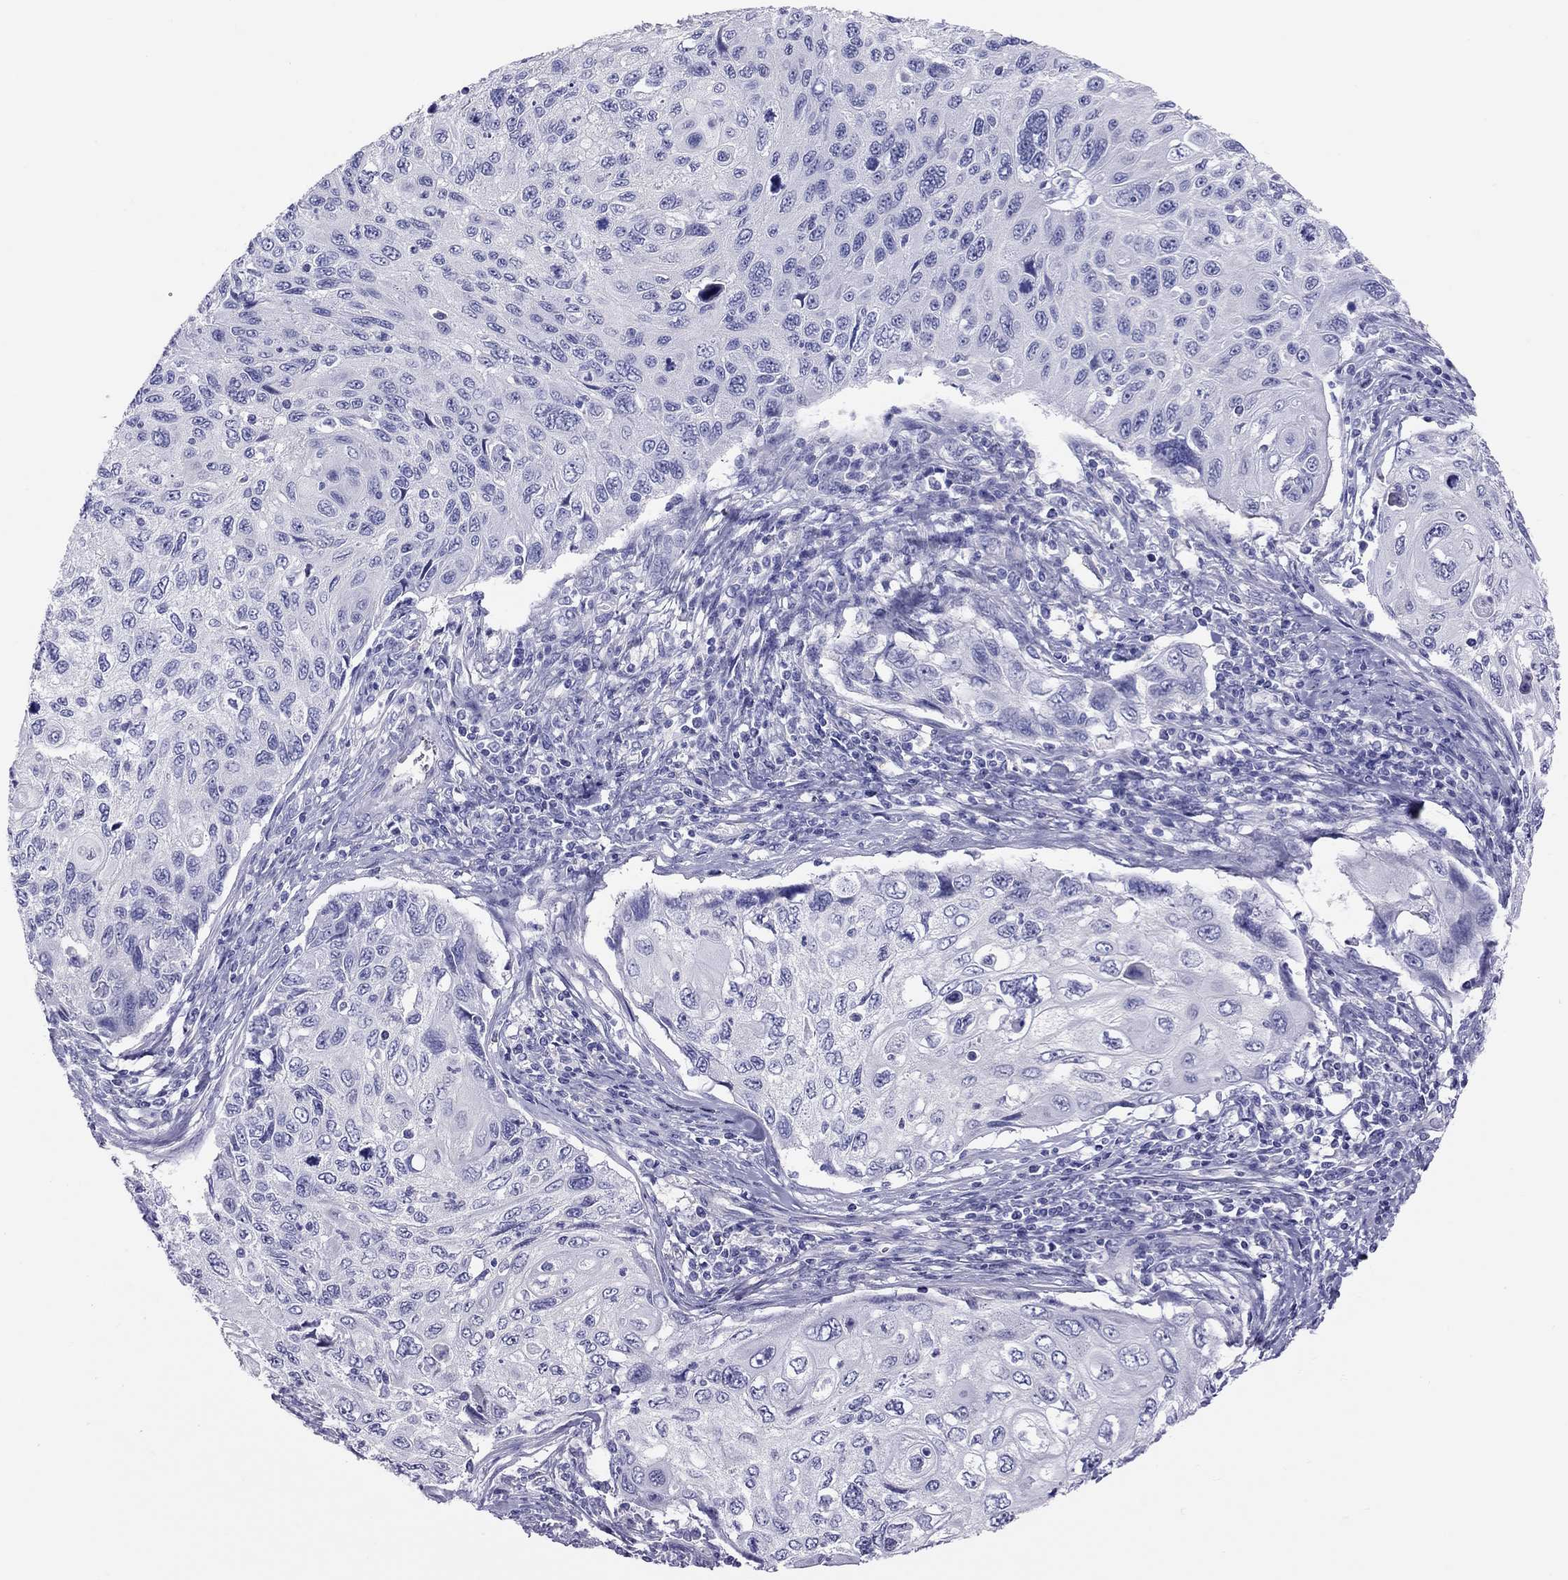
{"staining": {"intensity": "negative", "quantity": "none", "location": "none"}, "tissue": "cervical cancer", "cell_type": "Tumor cells", "image_type": "cancer", "snomed": [{"axis": "morphology", "description": "Squamous cell carcinoma, NOS"}, {"axis": "topography", "description": "Cervix"}], "caption": "Tumor cells show no significant positivity in cervical squamous cell carcinoma. The staining is performed using DAB brown chromogen with nuclei counter-stained in using hematoxylin.", "gene": "PSMB11", "patient": {"sex": "female", "age": 70}}